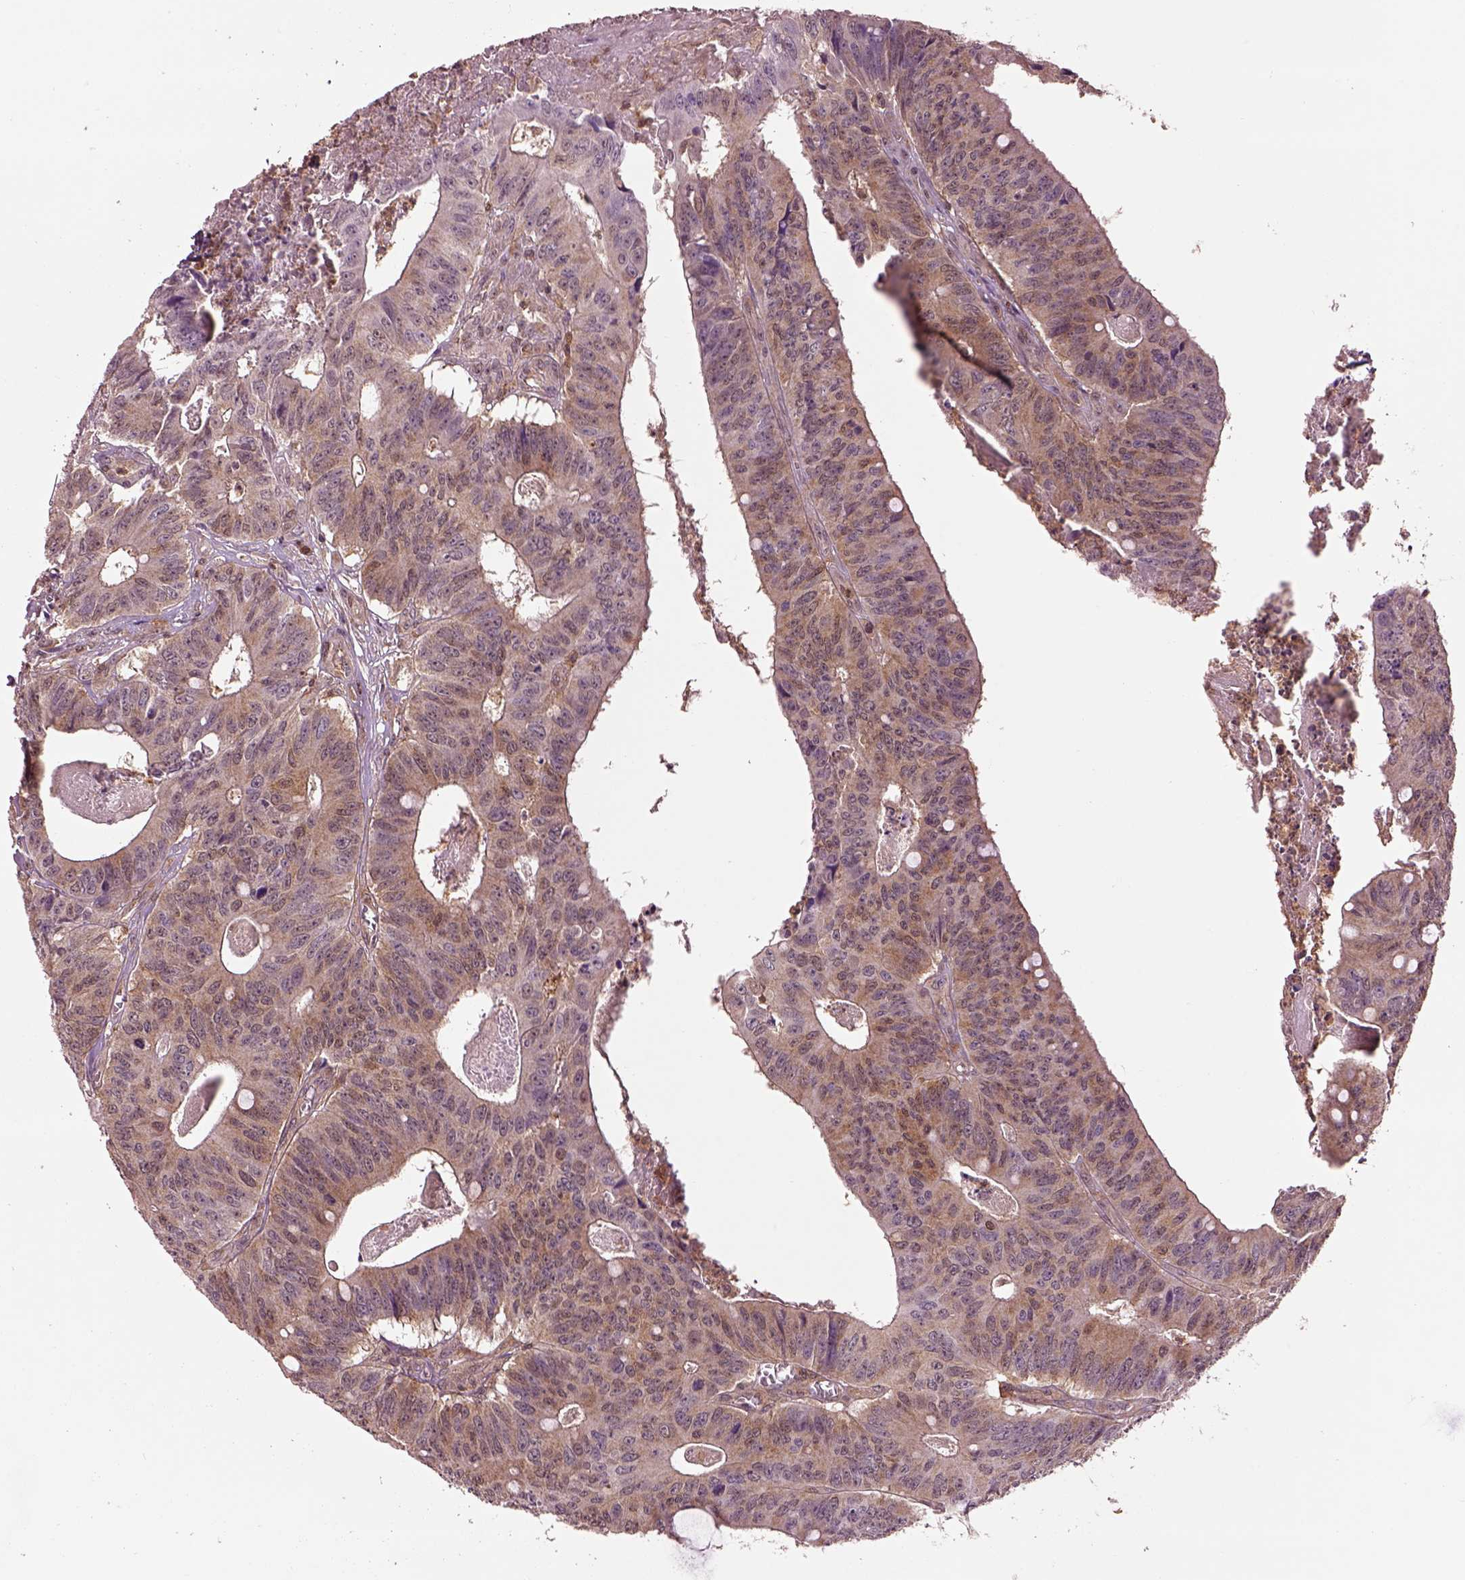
{"staining": {"intensity": "moderate", "quantity": ">75%", "location": "cytoplasmic/membranous"}, "tissue": "colorectal cancer", "cell_type": "Tumor cells", "image_type": "cancer", "snomed": [{"axis": "morphology", "description": "Adenocarcinoma, NOS"}, {"axis": "topography", "description": "Colon"}], "caption": "This is a photomicrograph of IHC staining of colorectal adenocarcinoma, which shows moderate staining in the cytoplasmic/membranous of tumor cells.", "gene": "MDP1", "patient": {"sex": "male", "age": 84}}